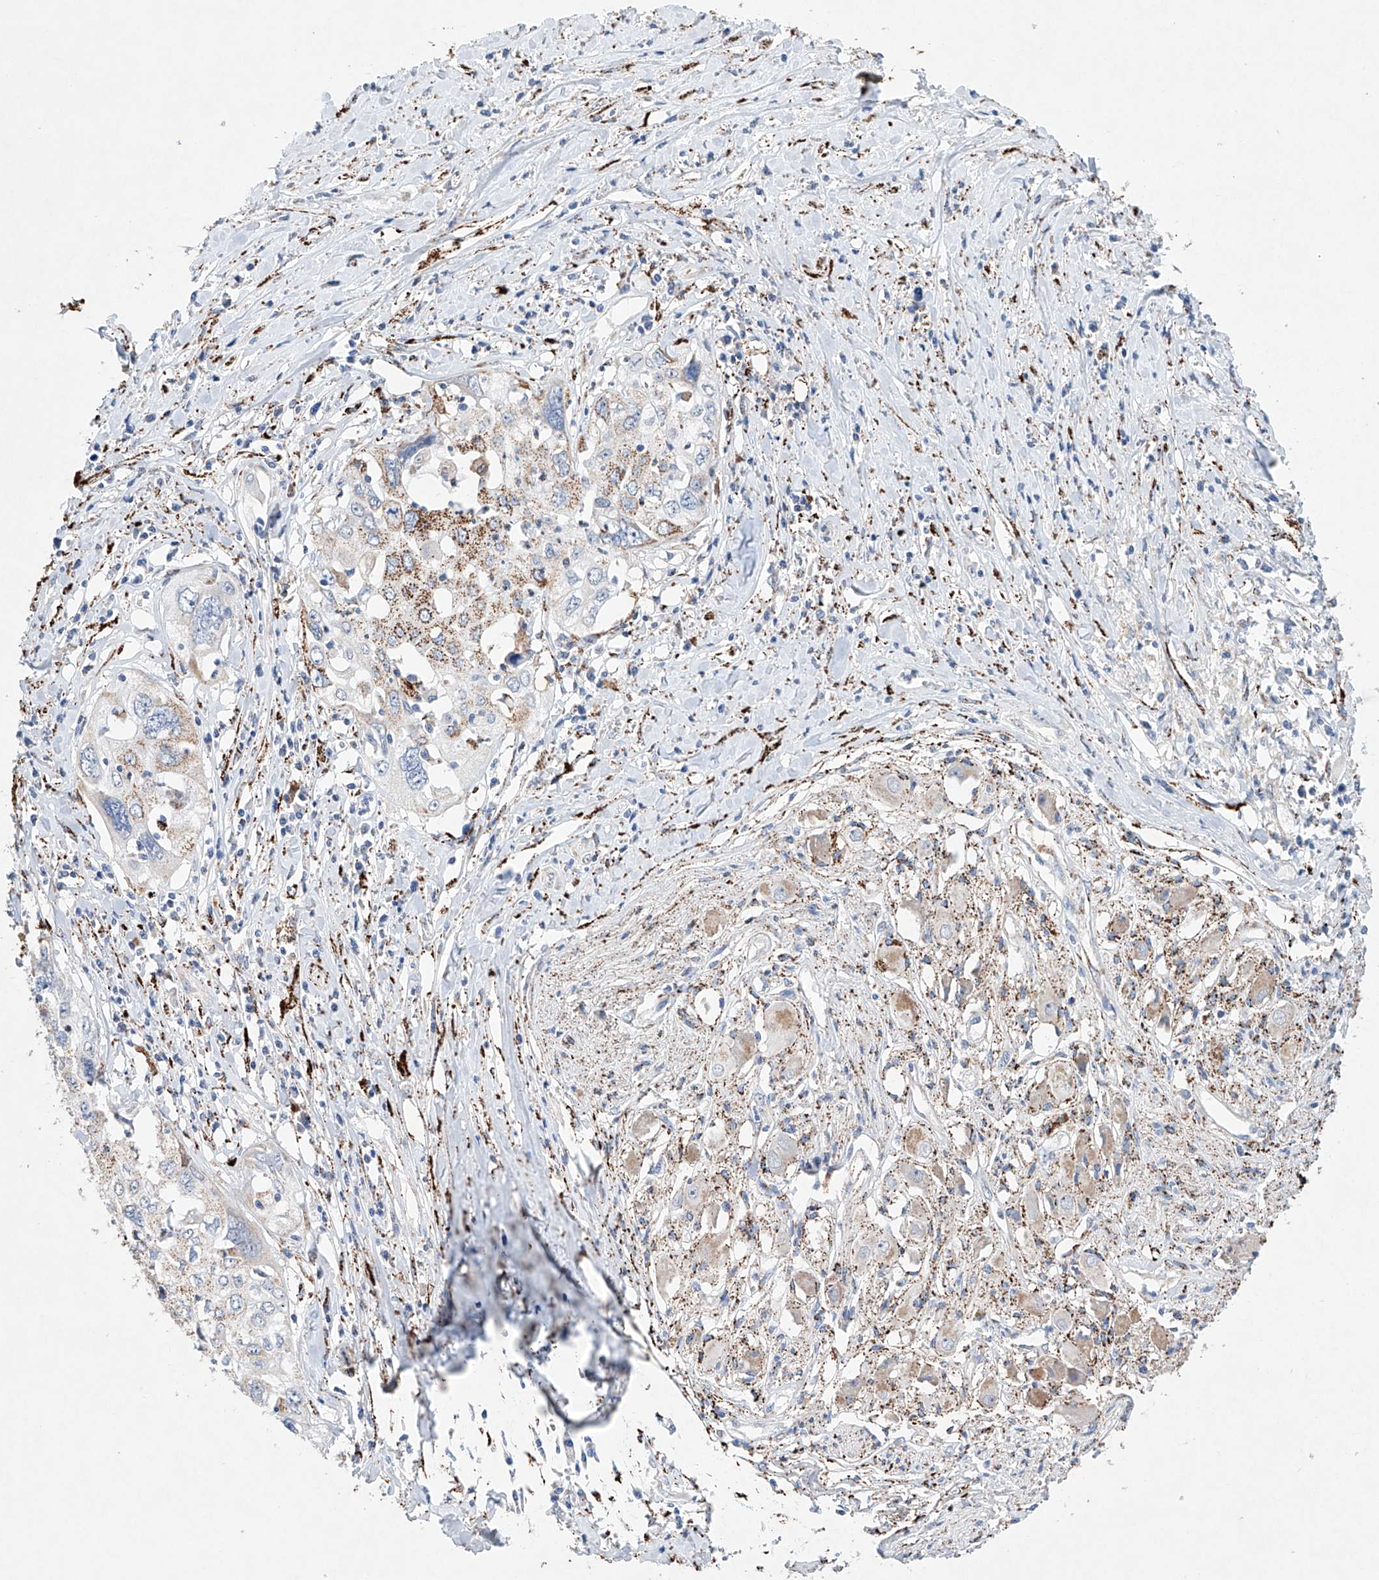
{"staining": {"intensity": "moderate", "quantity": "<25%", "location": "cytoplasmic/membranous"}, "tissue": "cervical cancer", "cell_type": "Tumor cells", "image_type": "cancer", "snomed": [{"axis": "morphology", "description": "Squamous cell carcinoma, NOS"}, {"axis": "topography", "description": "Cervix"}], "caption": "Immunohistochemistry photomicrograph of human cervical cancer (squamous cell carcinoma) stained for a protein (brown), which exhibits low levels of moderate cytoplasmic/membranous positivity in approximately <25% of tumor cells.", "gene": "NRROS", "patient": {"sex": "female", "age": 31}}